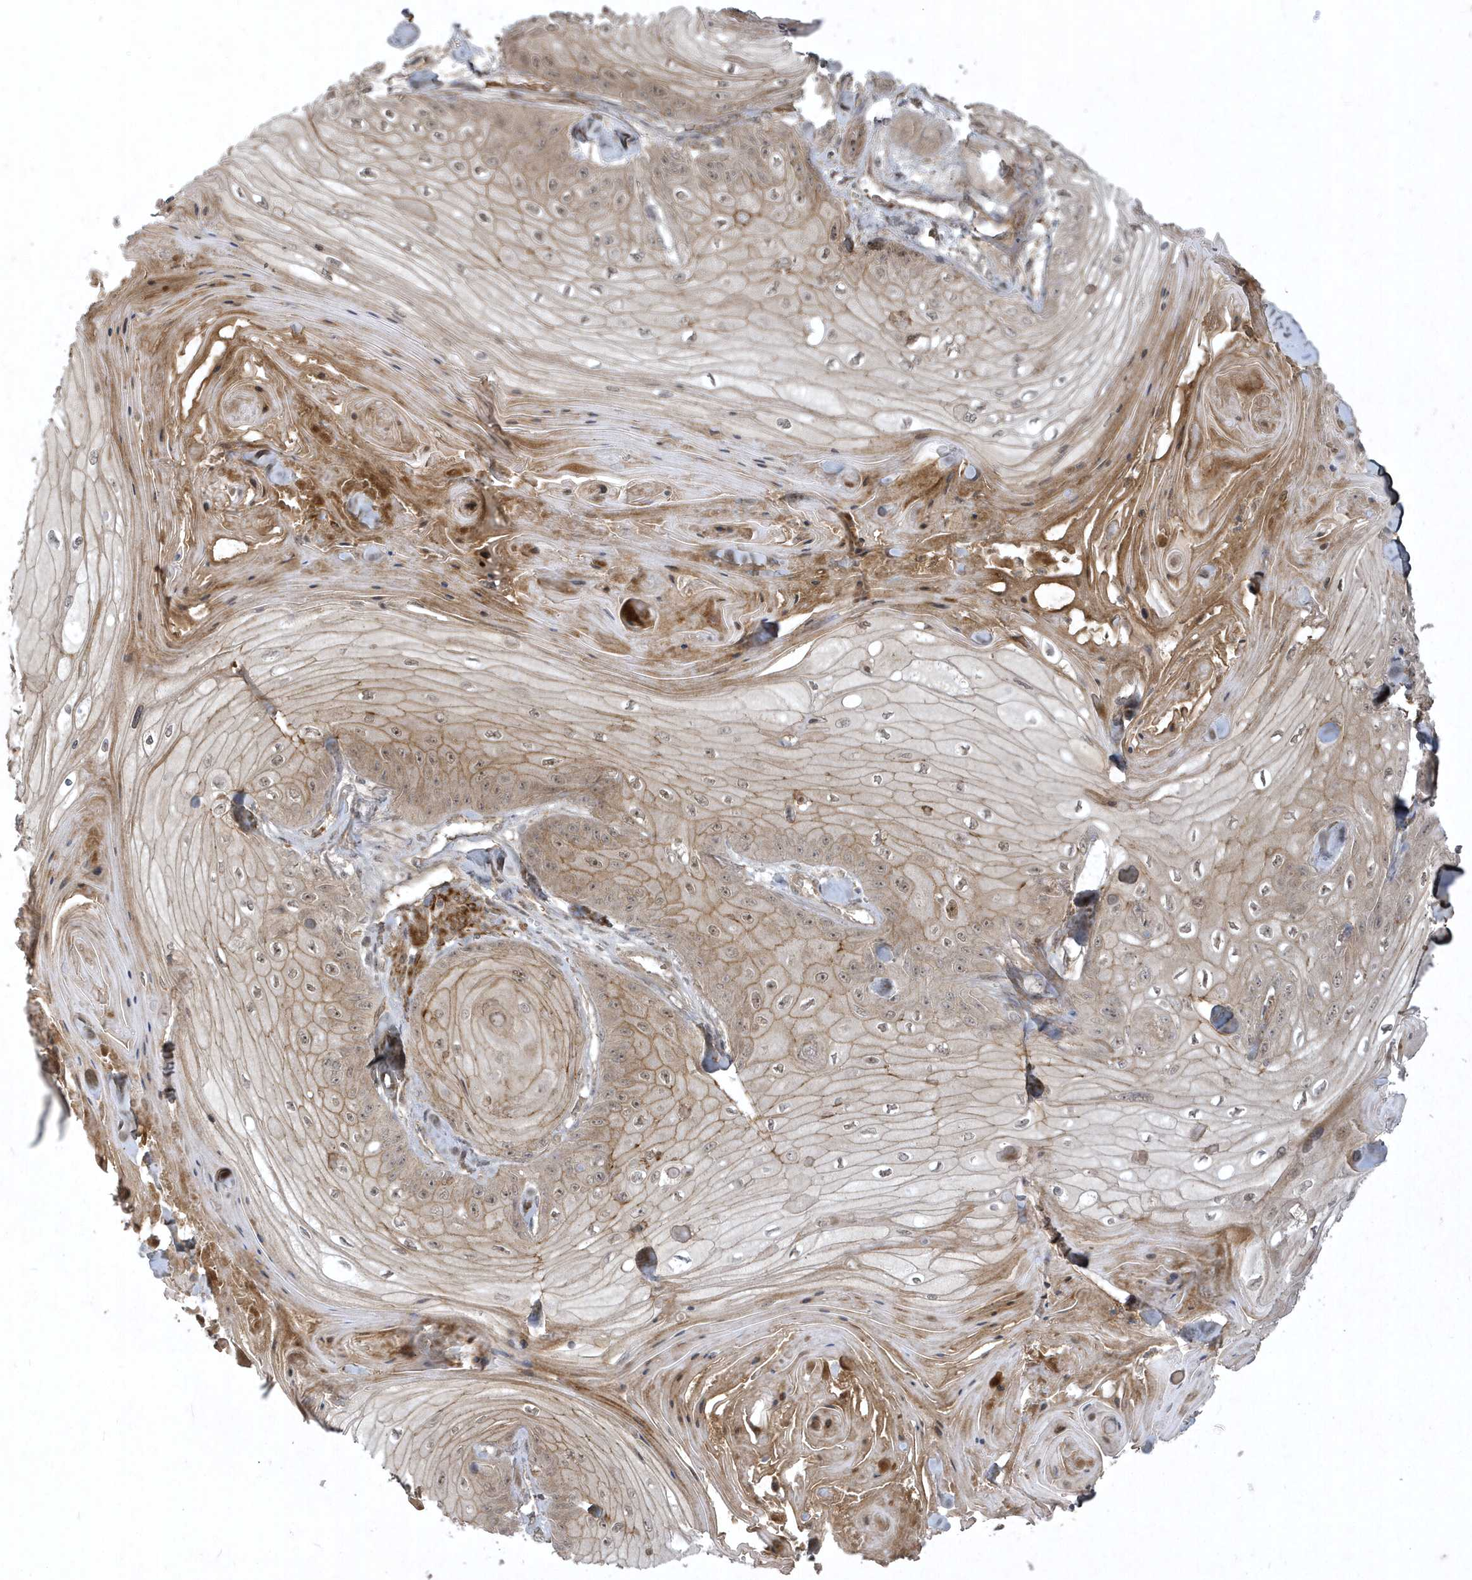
{"staining": {"intensity": "weak", "quantity": ">75%", "location": "cytoplasmic/membranous"}, "tissue": "skin cancer", "cell_type": "Tumor cells", "image_type": "cancer", "snomed": [{"axis": "morphology", "description": "Squamous cell carcinoma, NOS"}, {"axis": "topography", "description": "Skin"}], "caption": "High-magnification brightfield microscopy of skin squamous cell carcinoma stained with DAB (3,3'-diaminobenzidine) (brown) and counterstained with hematoxylin (blue). tumor cells exhibit weak cytoplasmic/membranous positivity is identified in about>75% of cells.", "gene": "FAM83C", "patient": {"sex": "male", "age": 74}}